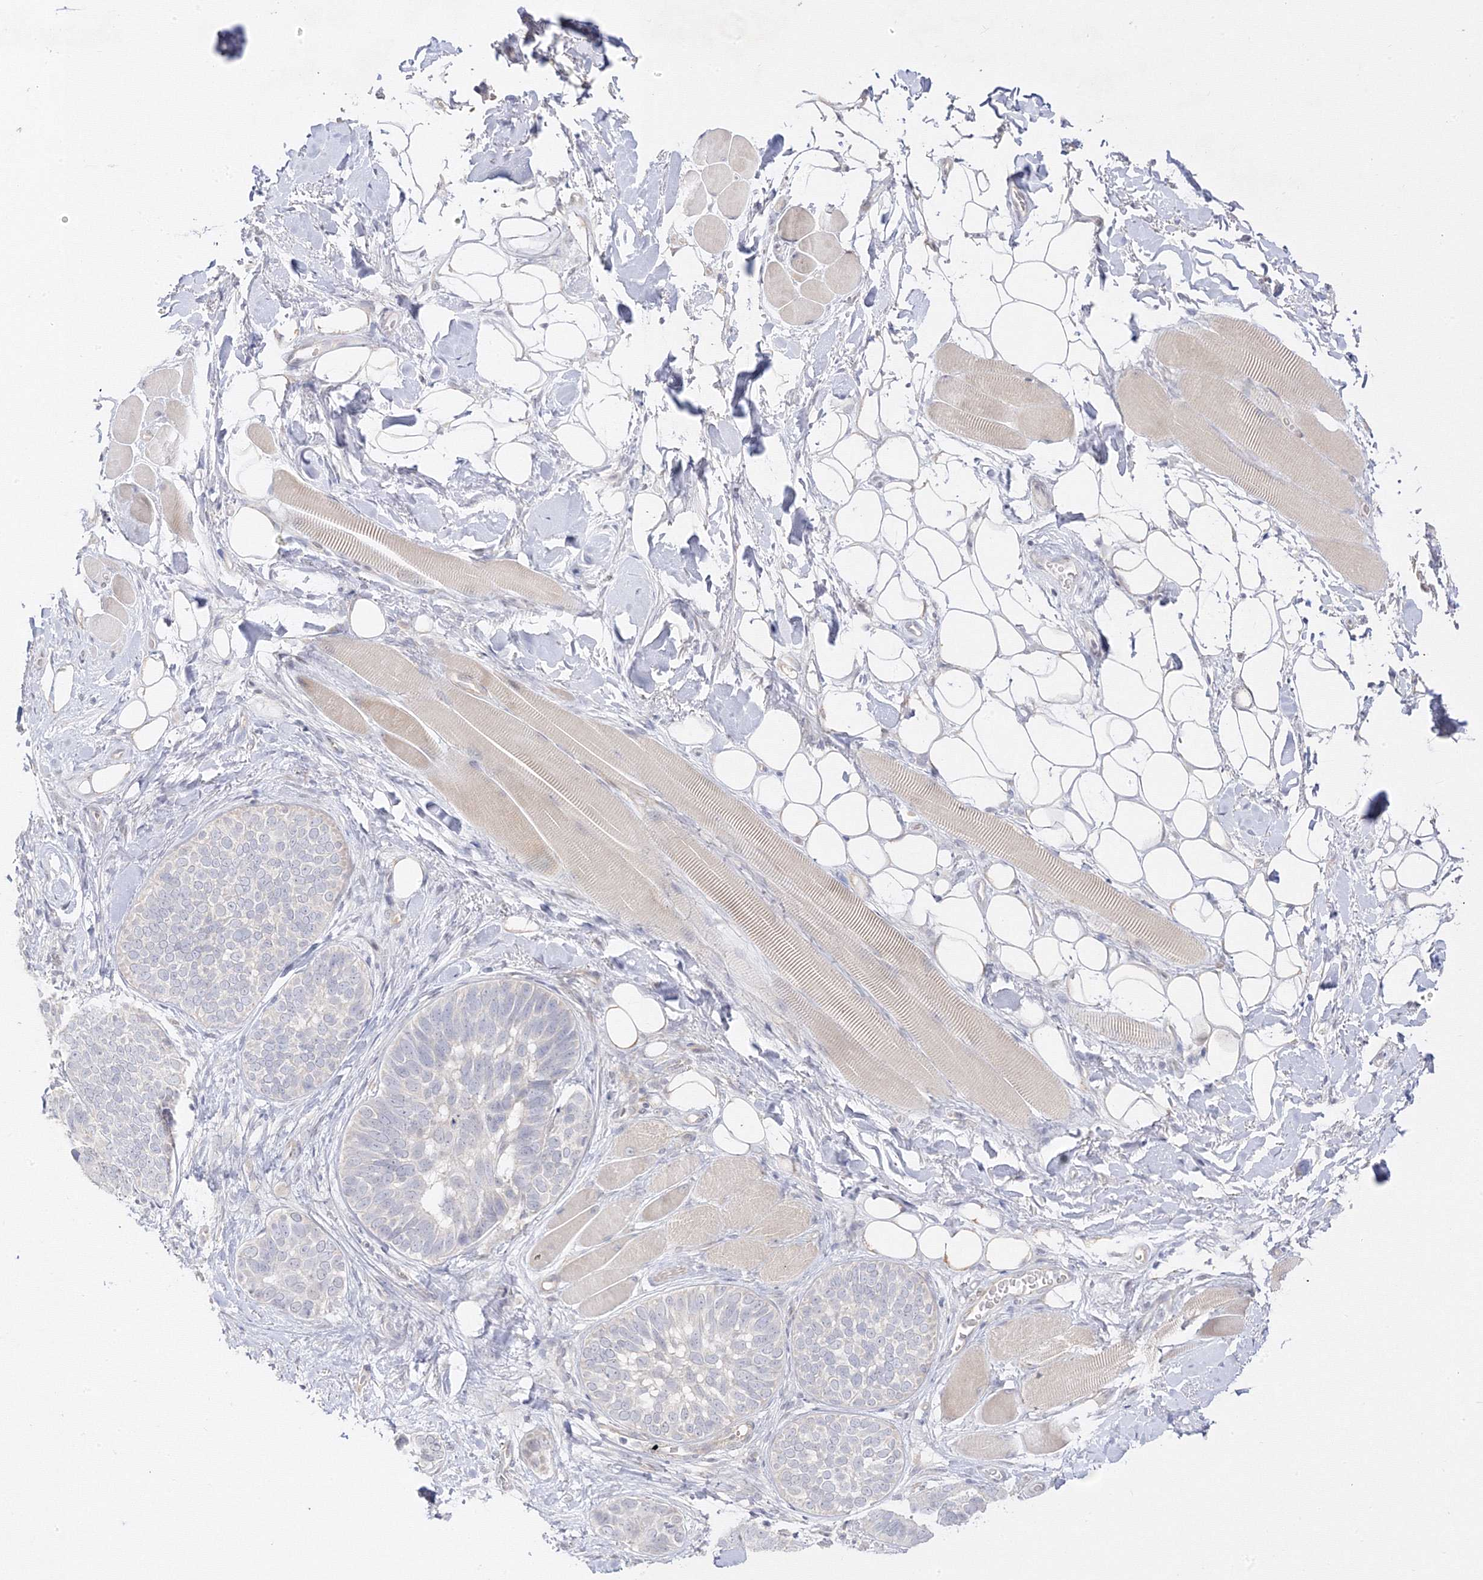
{"staining": {"intensity": "negative", "quantity": "none", "location": "none"}, "tissue": "skin cancer", "cell_type": "Tumor cells", "image_type": "cancer", "snomed": [{"axis": "morphology", "description": "Basal cell carcinoma"}, {"axis": "topography", "description": "Skin"}], "caption": "Tumor cells show no significant staining in skin cancer (basal cell carcinoma).", "gene": "C2CD2", "patient": {"sex": "male", "age": 62}}